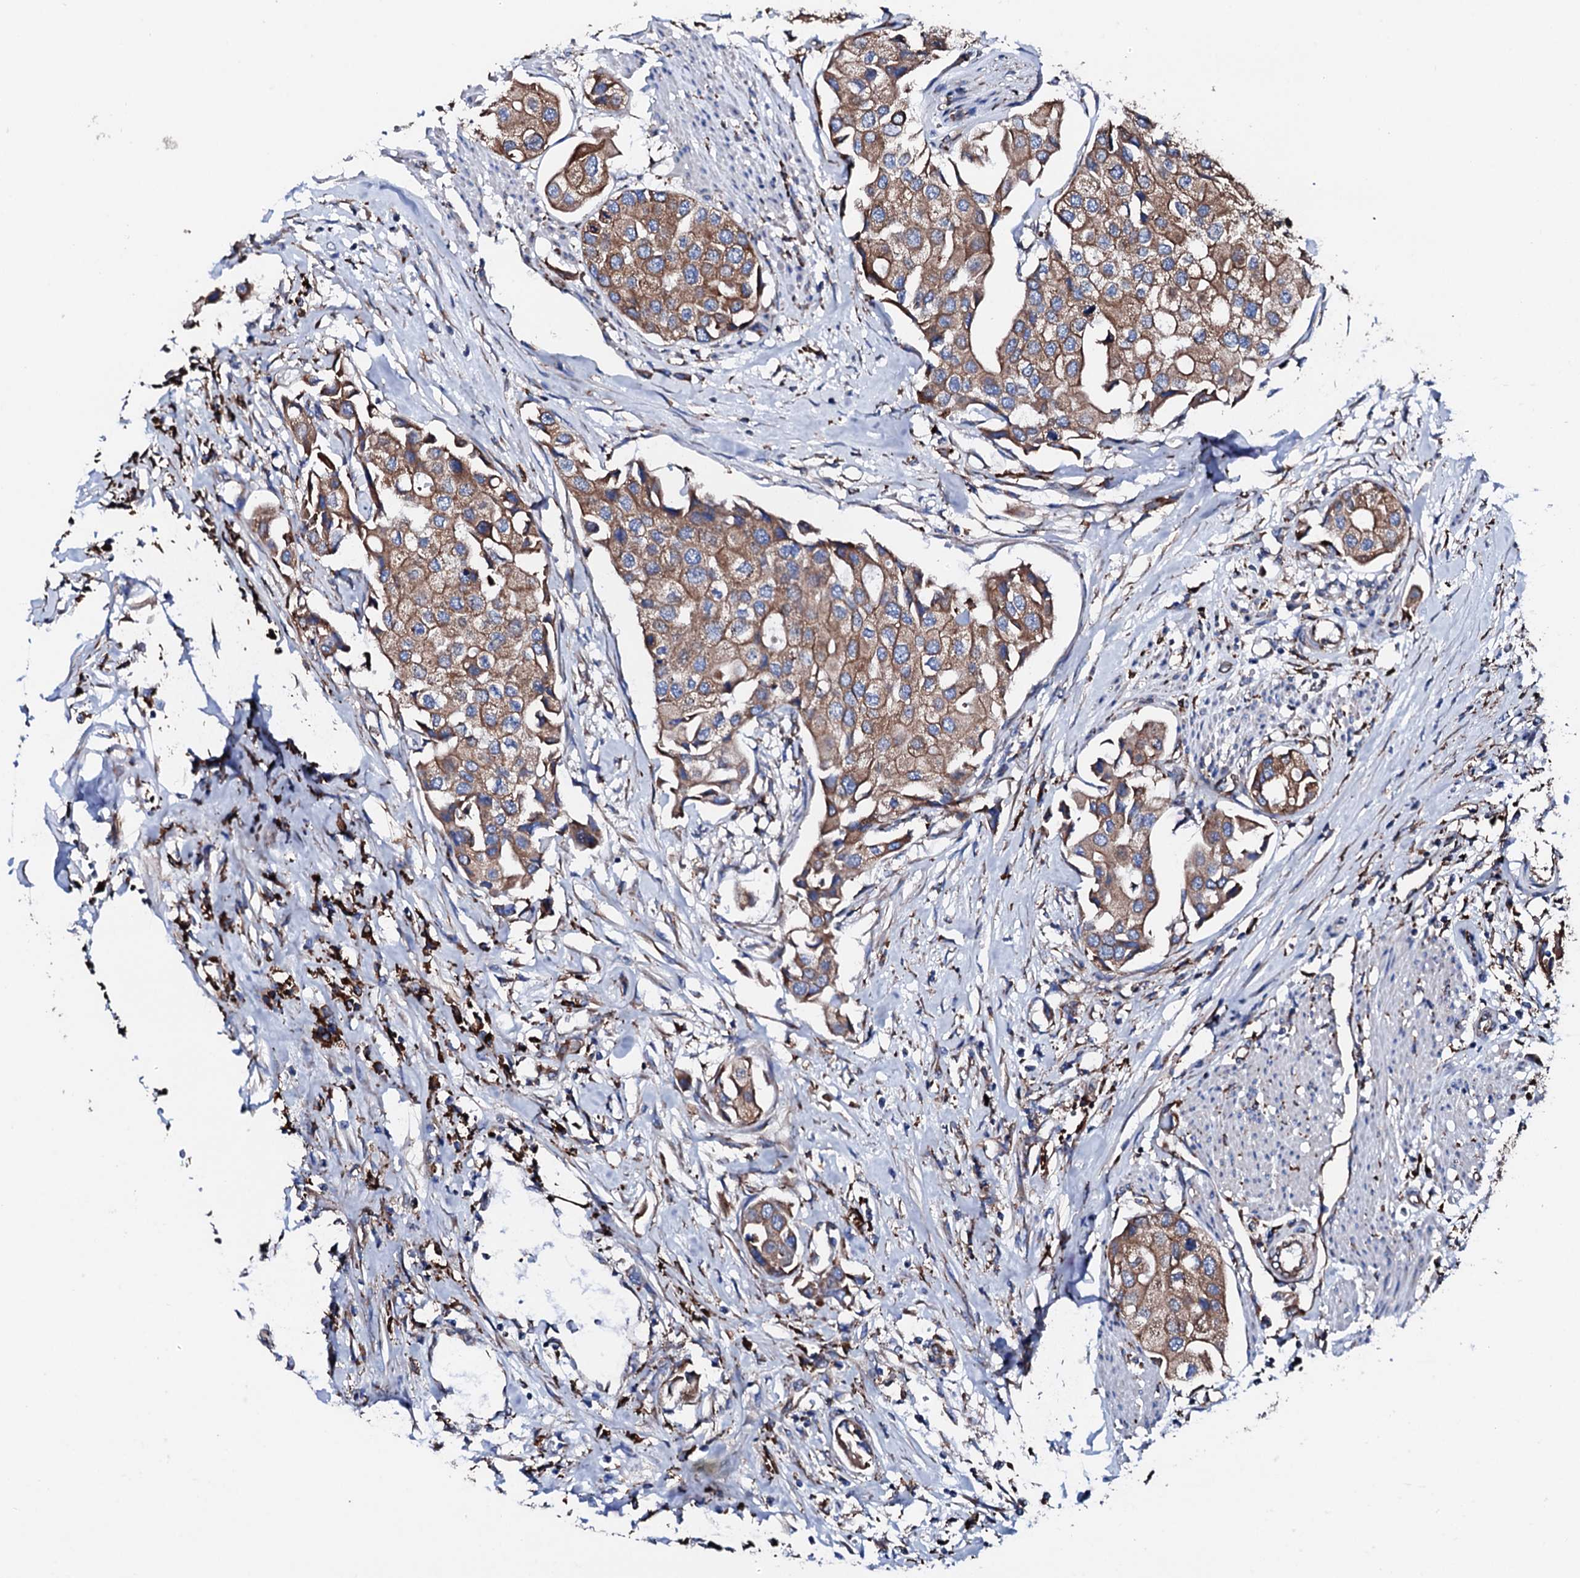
{"staining": {"intensity": "moderate", "quantity": ">75%", "location": "cytoplasmic/membranous"}, "tissue": "urothelial cancer", "cell_type": "Tumor cells", "image_type": "cancer", "snomed": [{"axis": "morphology", "description": "Urothelial carcinoma, High grade"}, {"axis": "topography", "description": "Urinary bladder"}], "caption": "Tumor cells display medium levels of moderate cytoplasmic/membranous expression in about >75% of cells in human urothelial cancer. Nuclei are stained in blue.", "gene": "AMDHD1", "patient": {"sex": "male", "age": 64}}